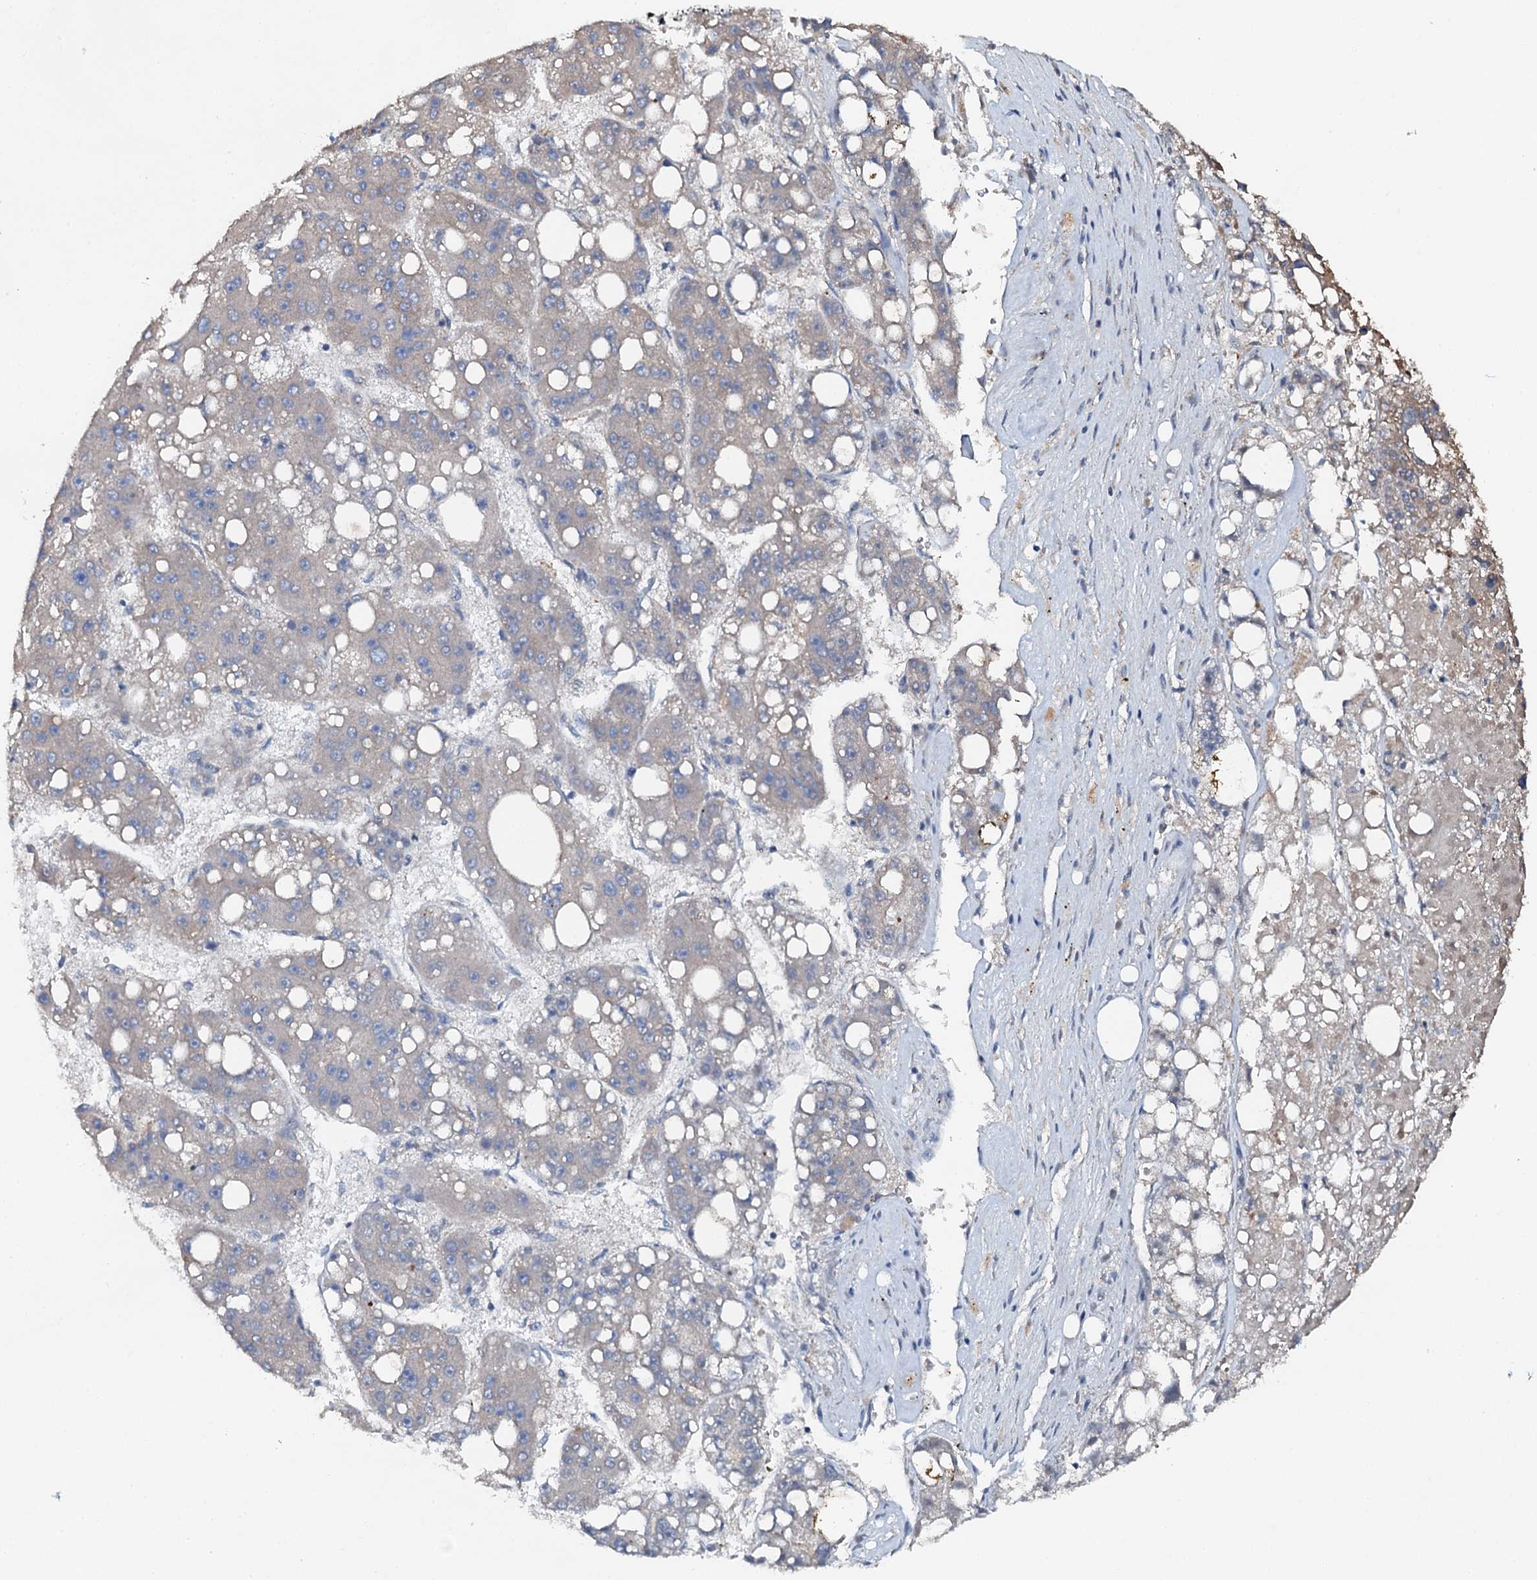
{"staining": {"intensity": "negative", "quantity": "none", "location": "none"}, "tissue": "liver cancer", "cell_type": "Tumor cells", "image_type": "cancer", "snomed": [{"axis": "morphology", "description": "Carcinoma, Hepatocellular, NOS"}, {"axis": "topography", "description": "Liver"}], "caption": "Immunohistochemical staining of human liver cancer (hepatocellular carcinoma) demonstrates no significant expression in tumor cells.", "gene": "FLYWCH1", "patient": {"sex": "female", "age": 61}}